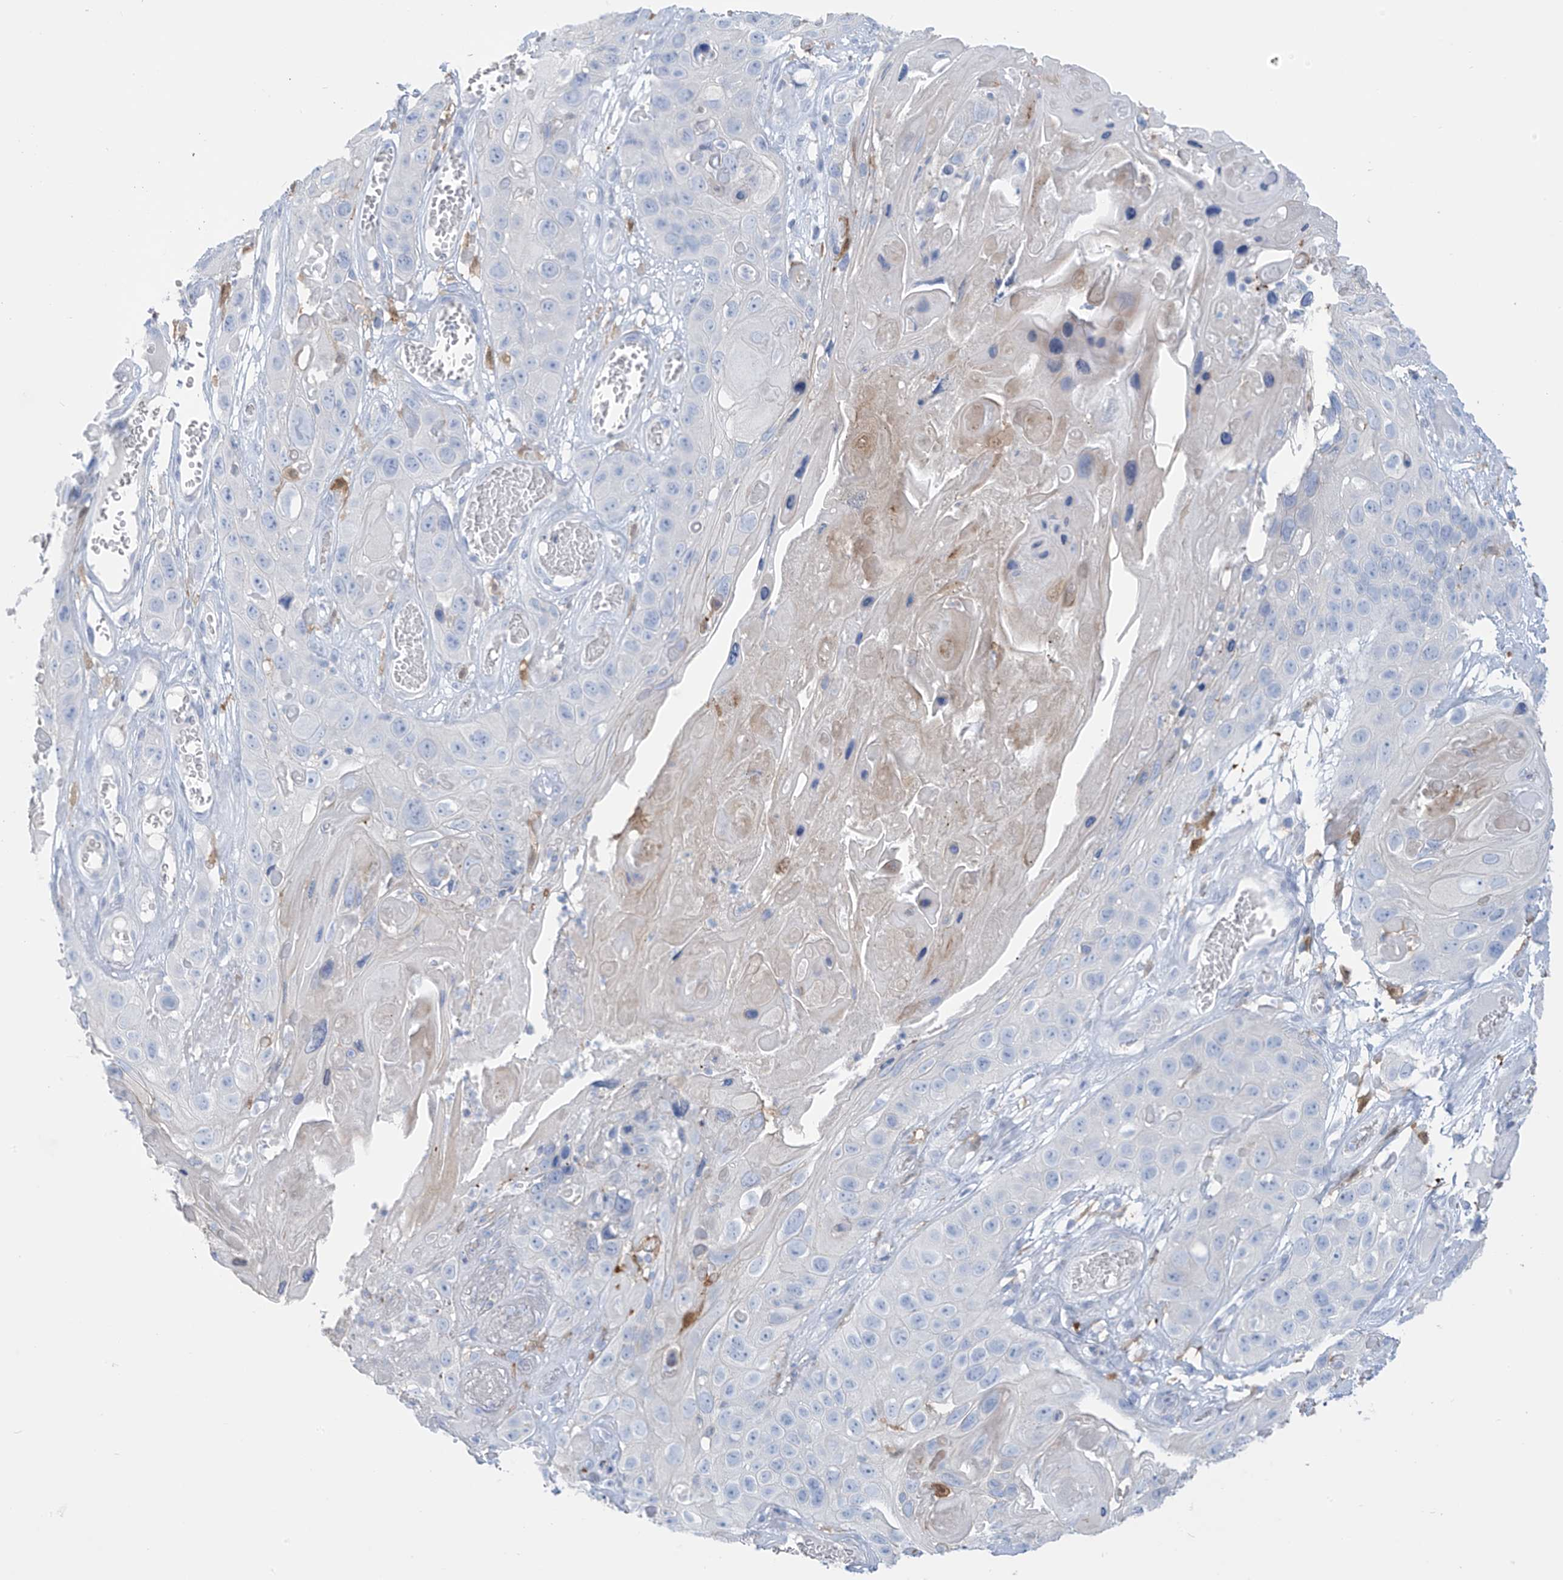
{"staining": {"intensity": "negative", "quantity": "none", "location": "none"}, "tissue": "skin cancer", "cell_type": "Tumor cells", "image_type": "cancer", "snomed": [{"axis": "morphology", "description": "Squamous cell carcinoma, NOS"}, {"axis": "topography", "description": "Skin"}], "caption": "An immunohistochemistry histopathology image of squamous cell carcinoma (skin) is shown. There is no staining in tumor cells of squamous cell carcinoma (skin). (DAB (3,3'-diaminobenzidine) immunohistochemistry (IHC) with hematoxylin counter stain).", "gene": "TRMT2B", "patient": {"sex": "male", "age": 55}}